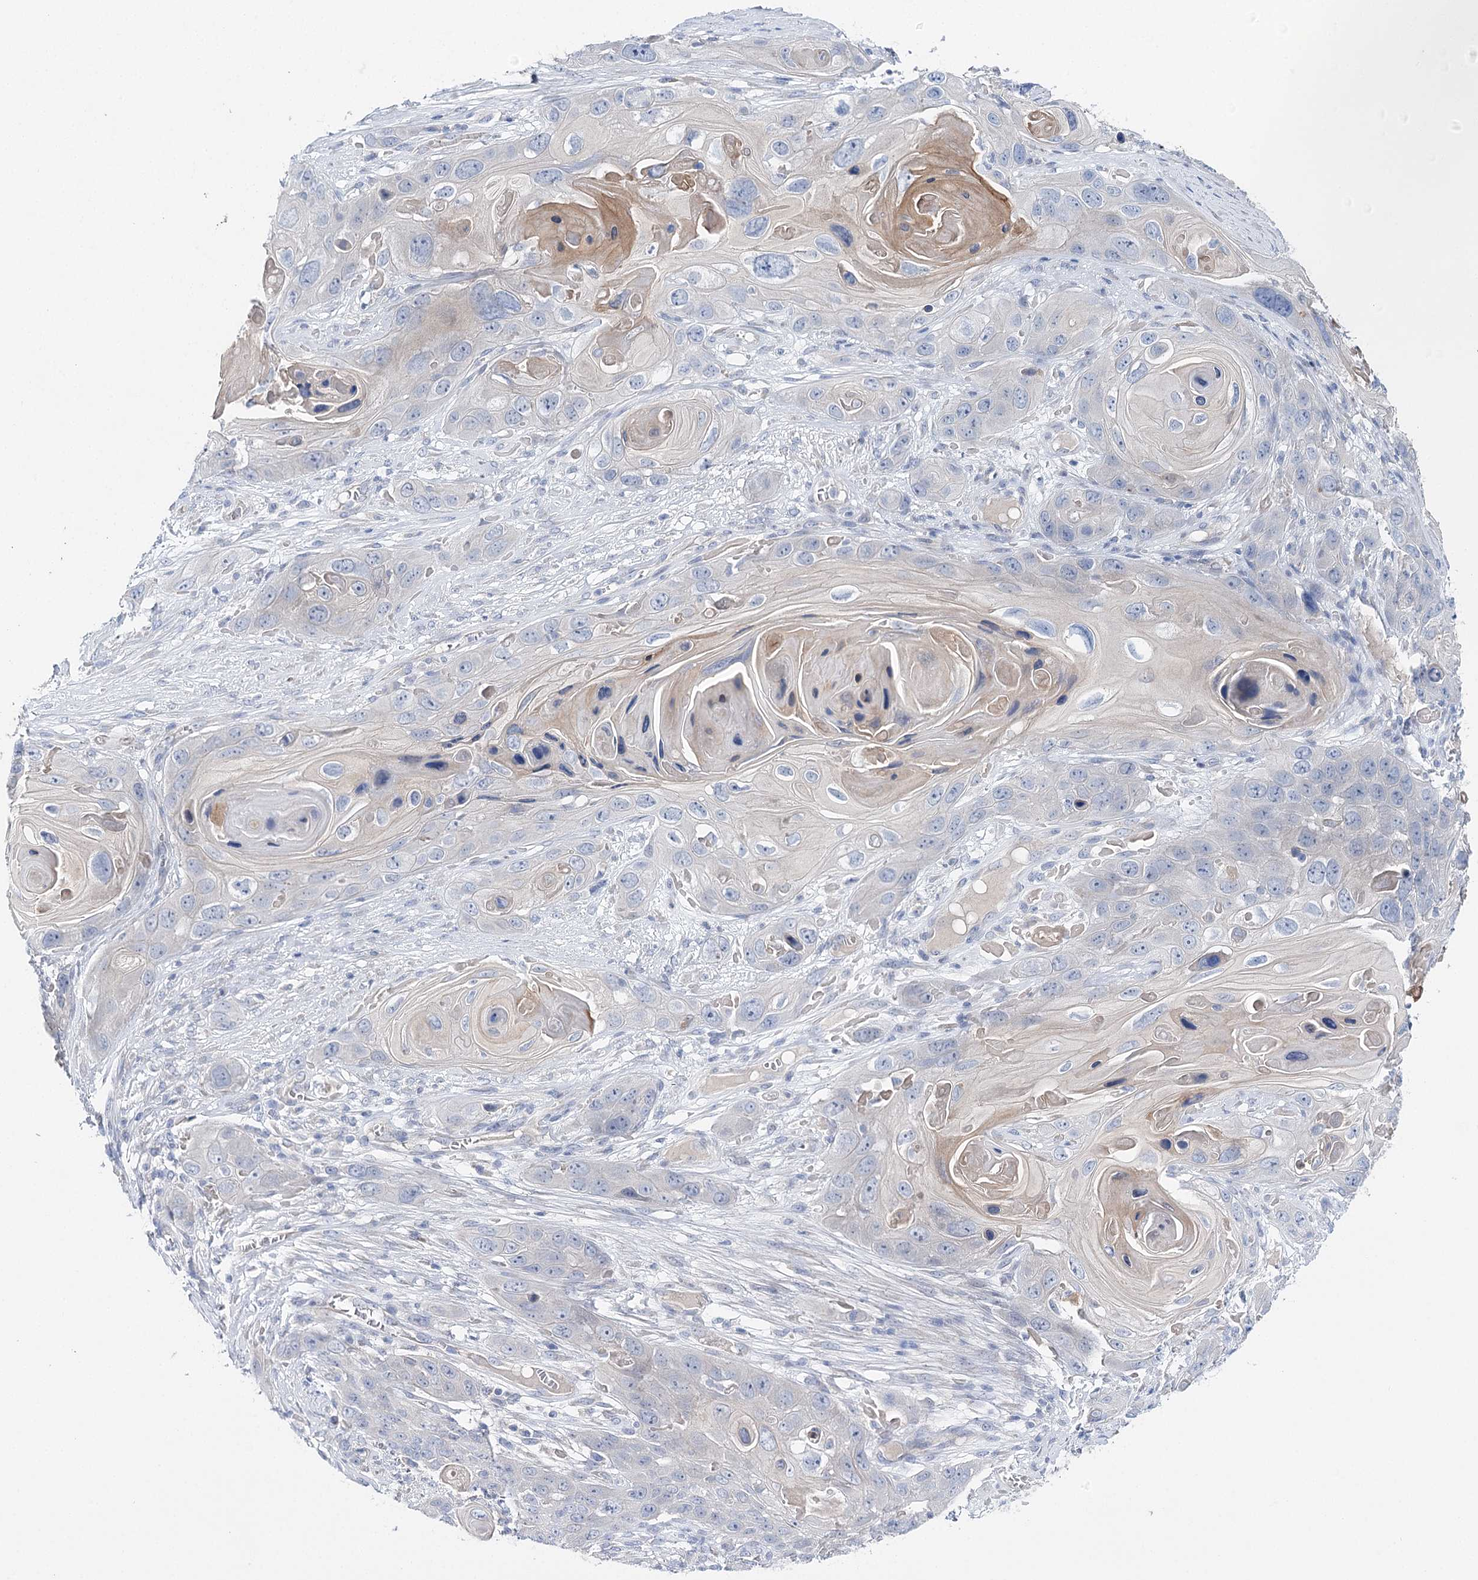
{"staining": {"intensity": "weak", "quantity": "<25%", "location": "cytoplasmic/membranous"}, "tissue": "skin cancer", "cell_type": "Tumor cells", "image_type": "cancer", "snomed": [{"axis": "morphology", "description": "Squamous cell carcinoma, NOS"}, {"axis": "topography", "description": "Skin"}], "caption": "There is no significant expression in tumor cells of skin cancer.", "gene": "LRRC14B", "patient": {"sex": "male", "age": 55}}